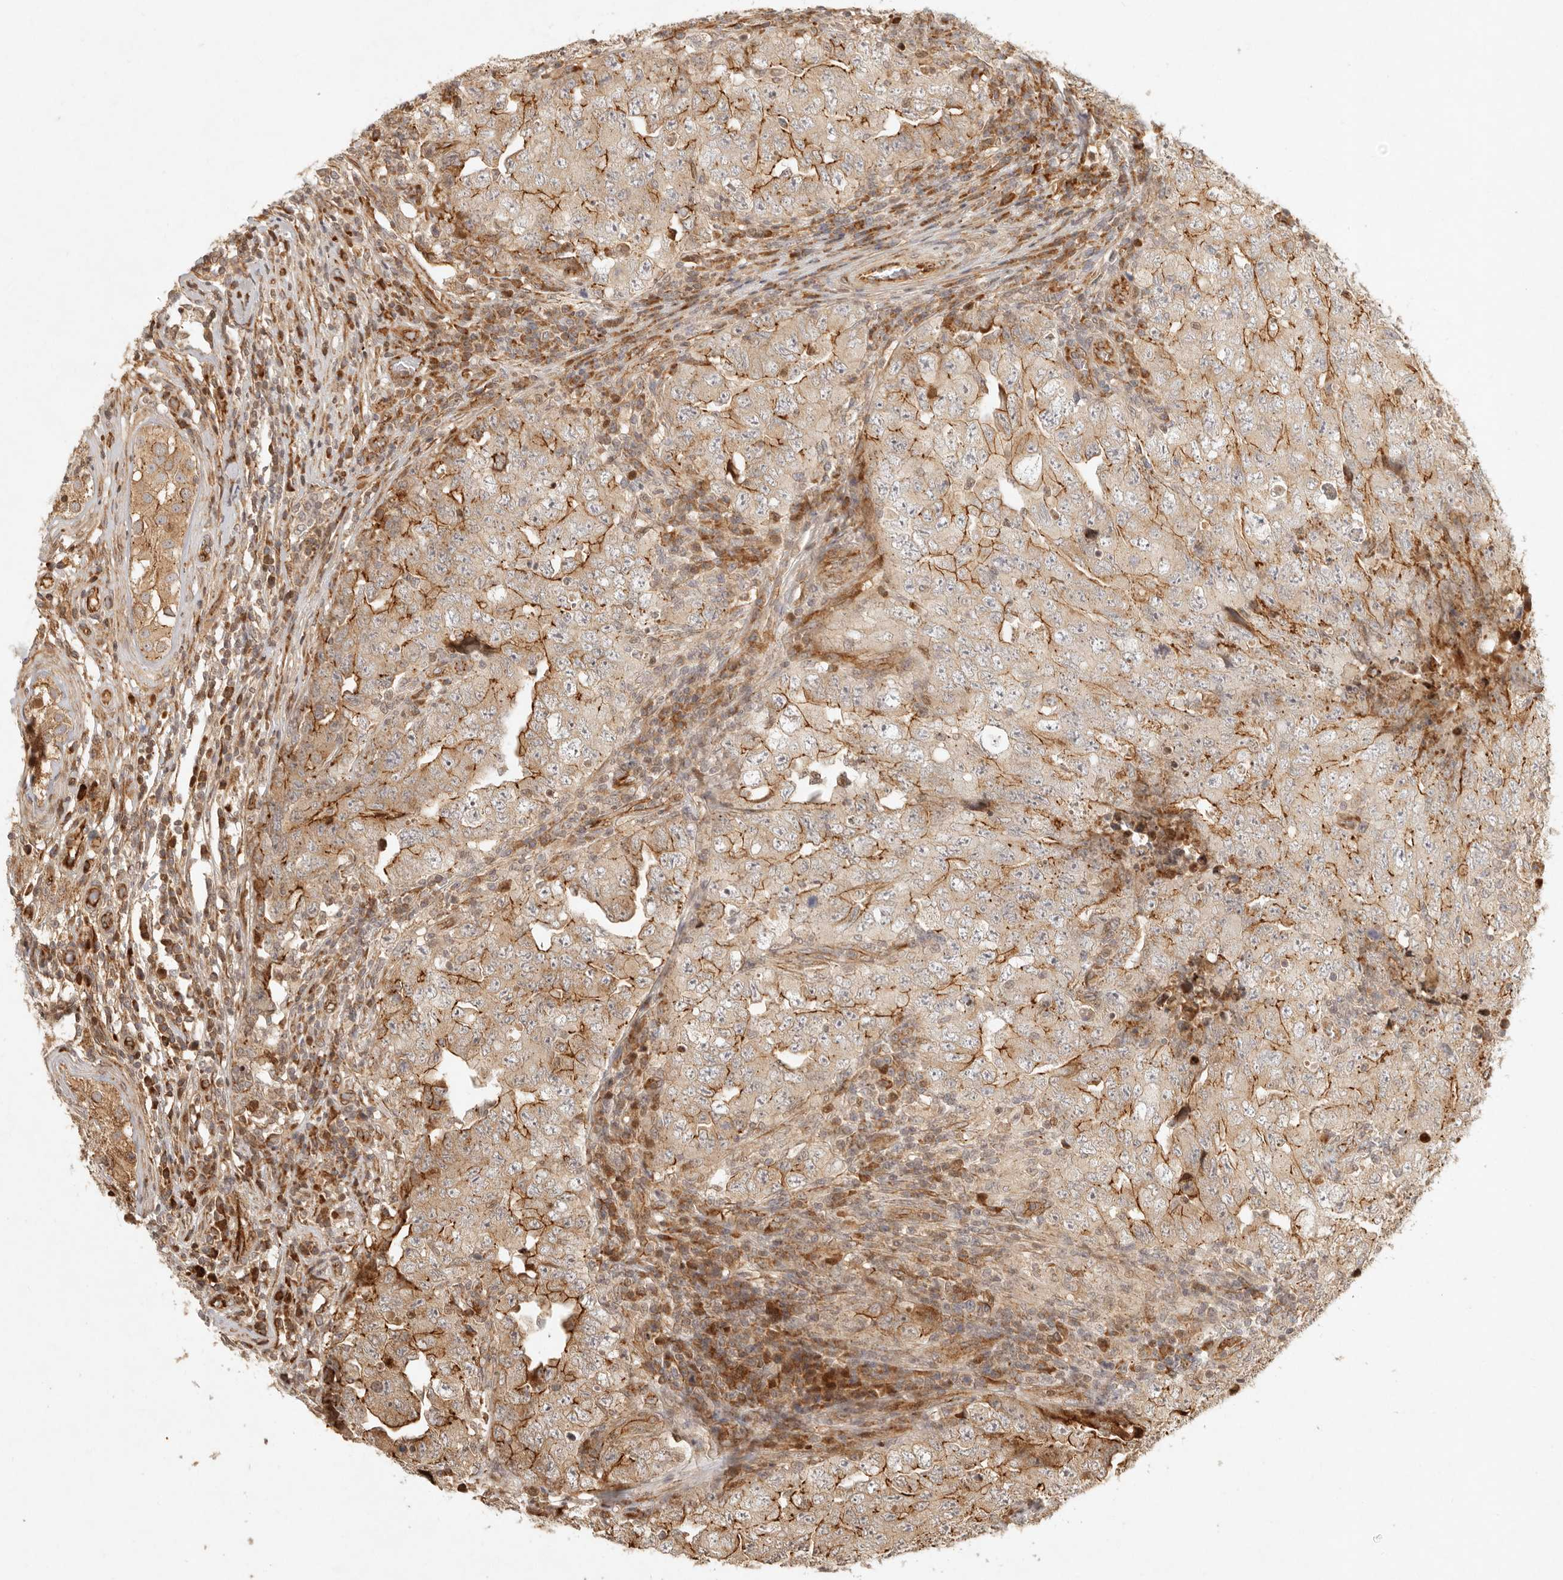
{"staining": {"intensity": "moderate", "quantity": ">75%", "location": "cytoplasmic/membranous"}, "tissue": "testis cancer", "cell_type": "Tumor cells", "image_type": "cancer", "snomed": [{"axis": "morphology", "description": "Carcinoma, Embryonal, NOS"}, {"axis": "topography", "description": "Testis"}], "caption": "An image of testis cancer stained for a protein shows moderate cytoplasmic/membranous brown staining in tumor cells.", "gene": "KLHL38", "patient": {"sex": "male", "age": 26}}